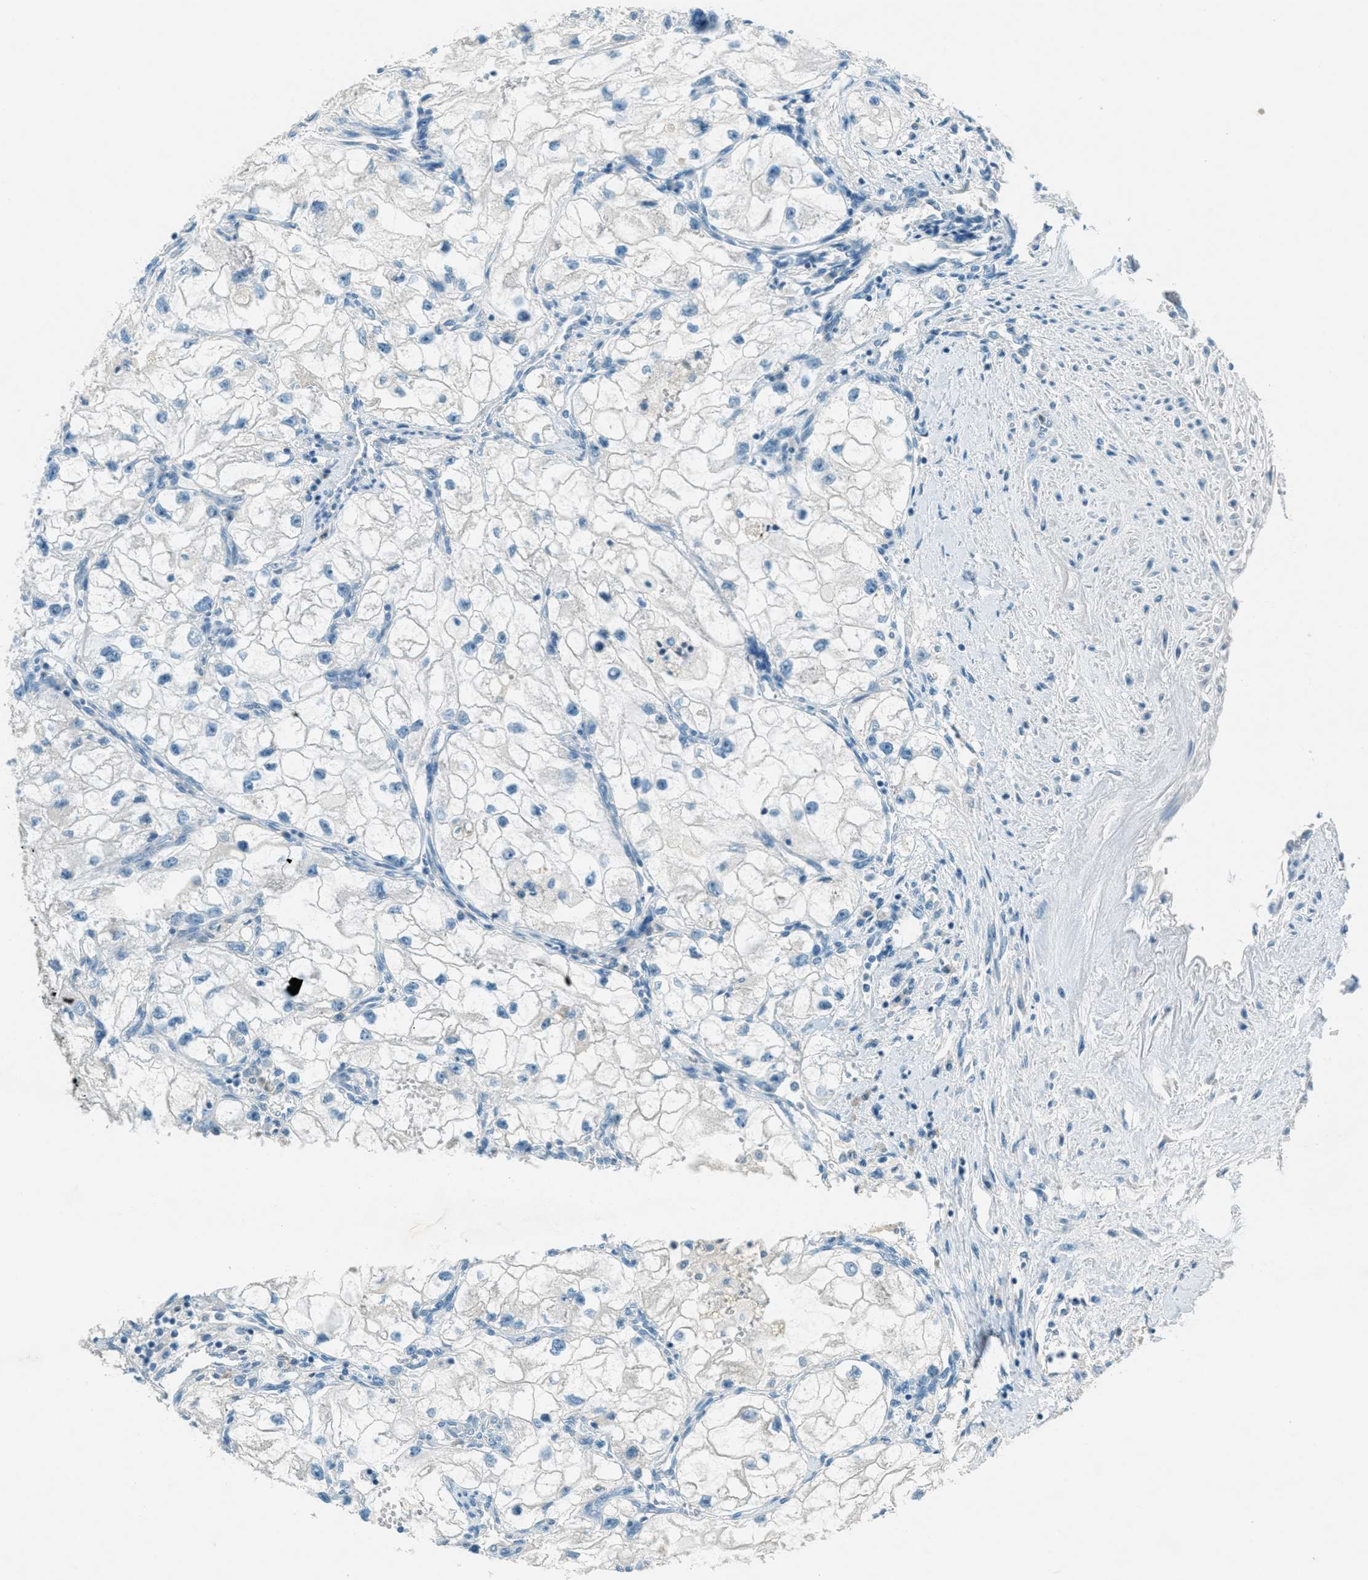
{"staining": {"intensity": "negative", "quantity": "none", "location": "none"}, "tissue": "renal cancer", "cell_type": "Tumor cells", "image_type": "cancer", "snomed": [{"axis": "morphology", "description": "Adenocarcinoma, NOS"}, {"axis": "topography", "description": "Kidney"}], "caption": "Renal cancer stained for a protein using immunohistochemistry (IHC) demonstrates no expression tumor cells.", "gene": "MSLN", "patient": {"sex": "female", "age": 70}}